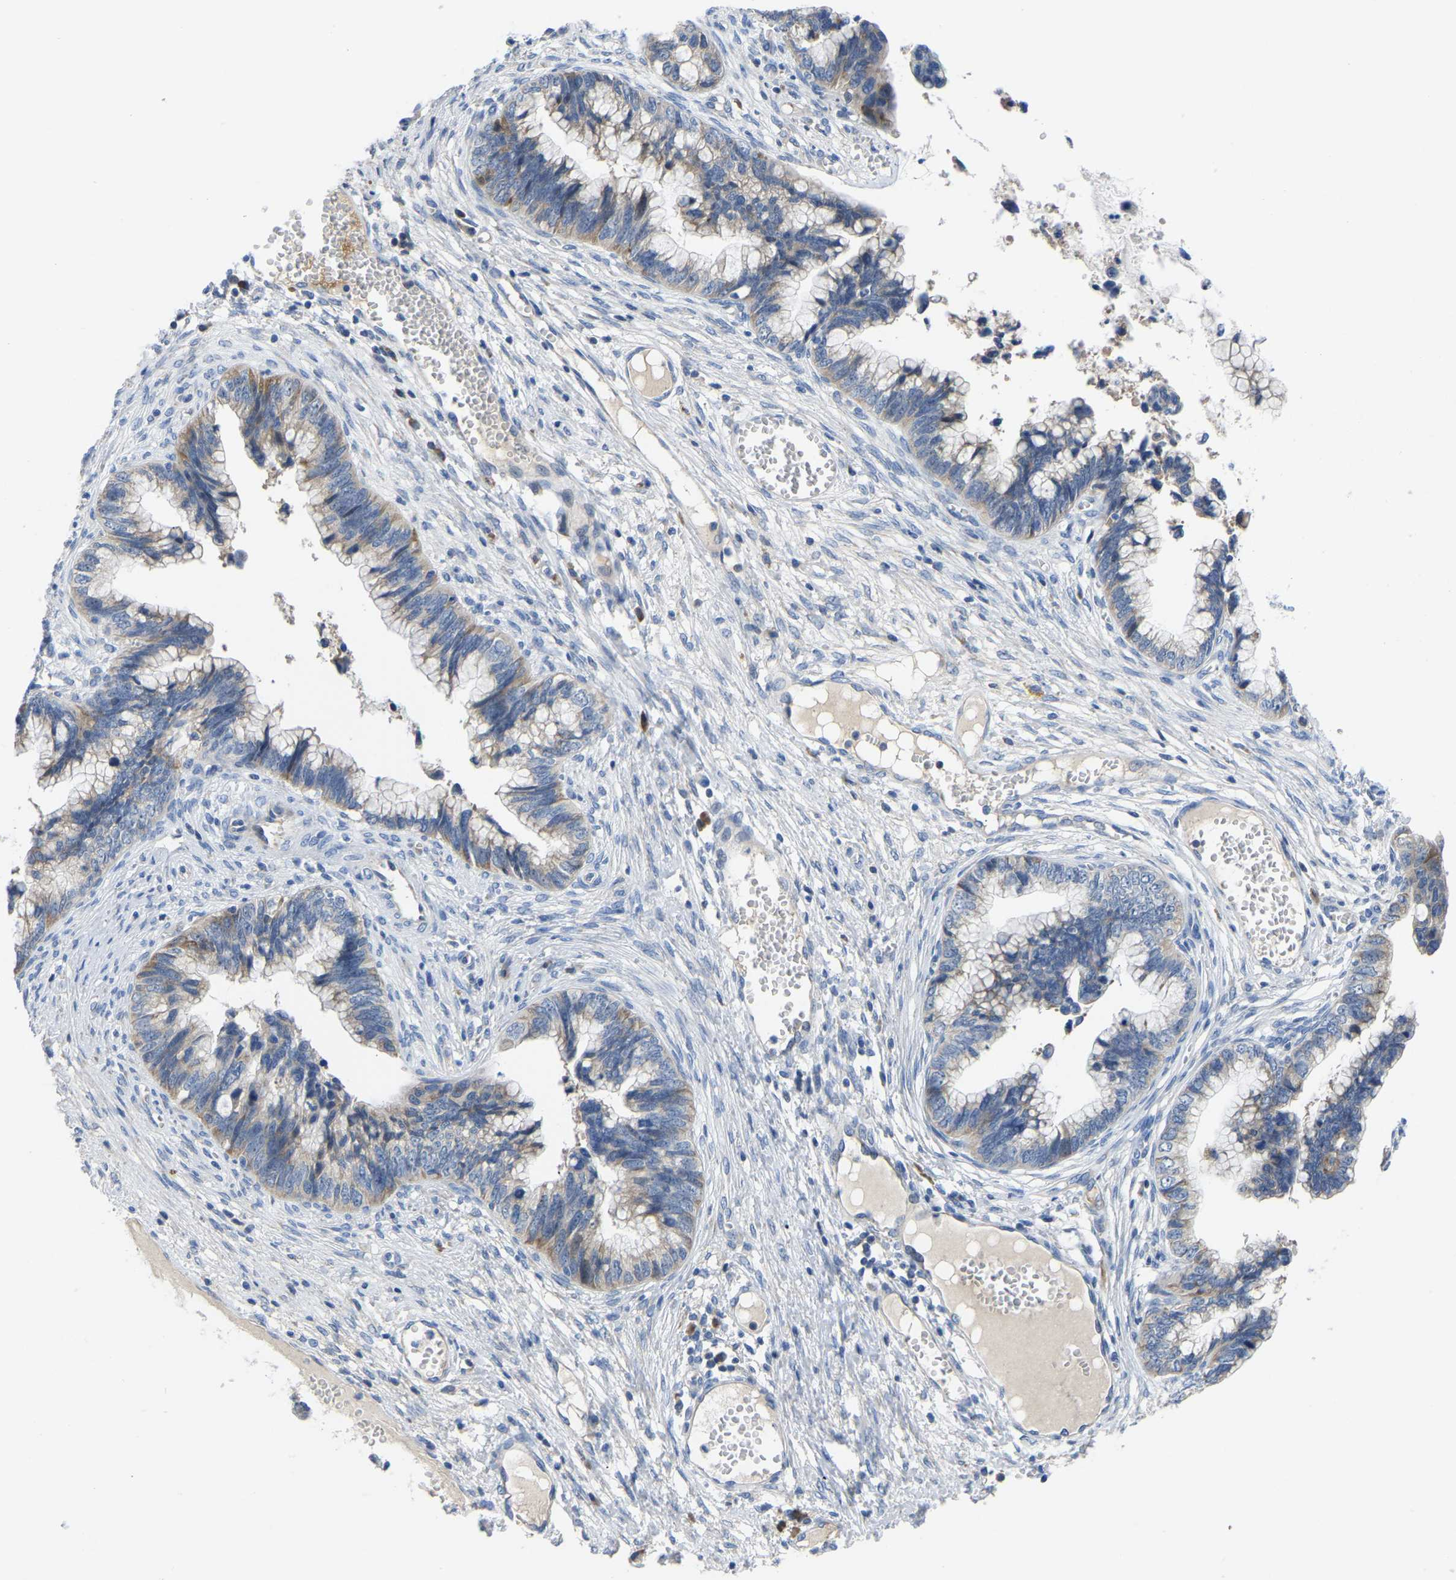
{"staining": {"intensity": "weak", "quantity": "25%-75%", "location": "cytoplasmic/membranous"}, "tissue": "cervical cancer", "cell_type": "Tumor cells", "image_type": "cancer", "snomed": [{"axis": "morphology", "description": "Adenocarcinoma, NOS"}, {"axis": "topography", "description": "Cervix"}], "caption": "Immunohistochemistry (IHC) photomicrograph of neoplastic tissue: human cervical adenocarcinoma stained using IHC reveals low levels of weak protein expression localized specifically in the cytoplasmic/membranous of tumor cells, appearing as a cytoplasmic/membranous brown color.", "gene": "ABCA10", "patient": {"sex": "female", "age": 44}}